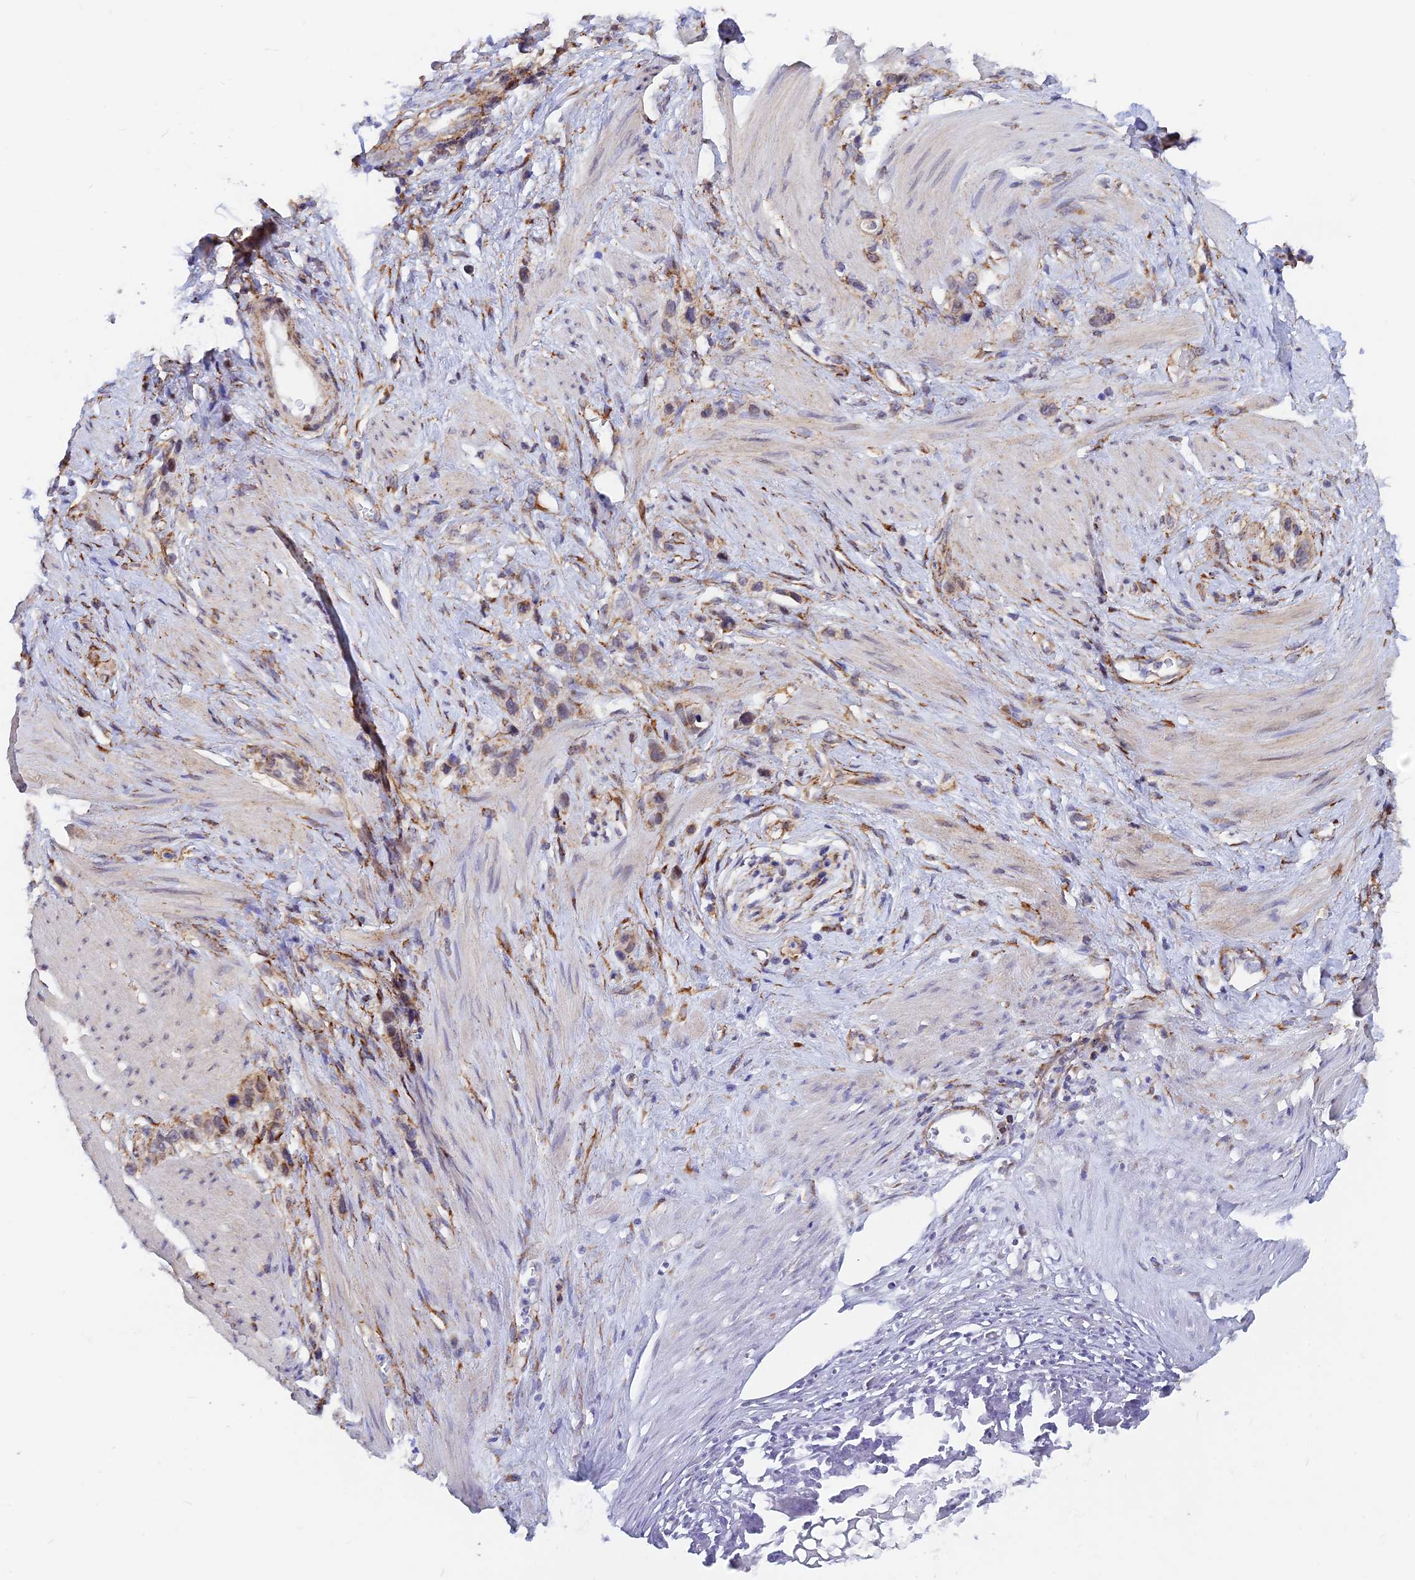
{"staining": {"intensity": "moderate", "quantity": "<25%", "location": "cytoplasmic/membranous"}, "tissue": "stomach cancer", "cell_type": "Tumor cells", "image_type": "cancer", "snomed": [{"axis": "morphology", "description": "Adenocarcinoma, NOS"}, {"axis": "morphology", "description": "Adenocarcinoma, High grade"}, {"axis": "topography", "description": "Stomach, upper"}, {"axis": "topography", "description": "Stomach, lower"}], "caption": "Moderate cytoplasmic/membranous staining for a protein is present in approximately <25% of tumor cells of adenocarcinoma (stomach) using immunohistochemistry (IHC).", "gene": "VSTM2L", "patient": {"sex": "female", "age": 65}}